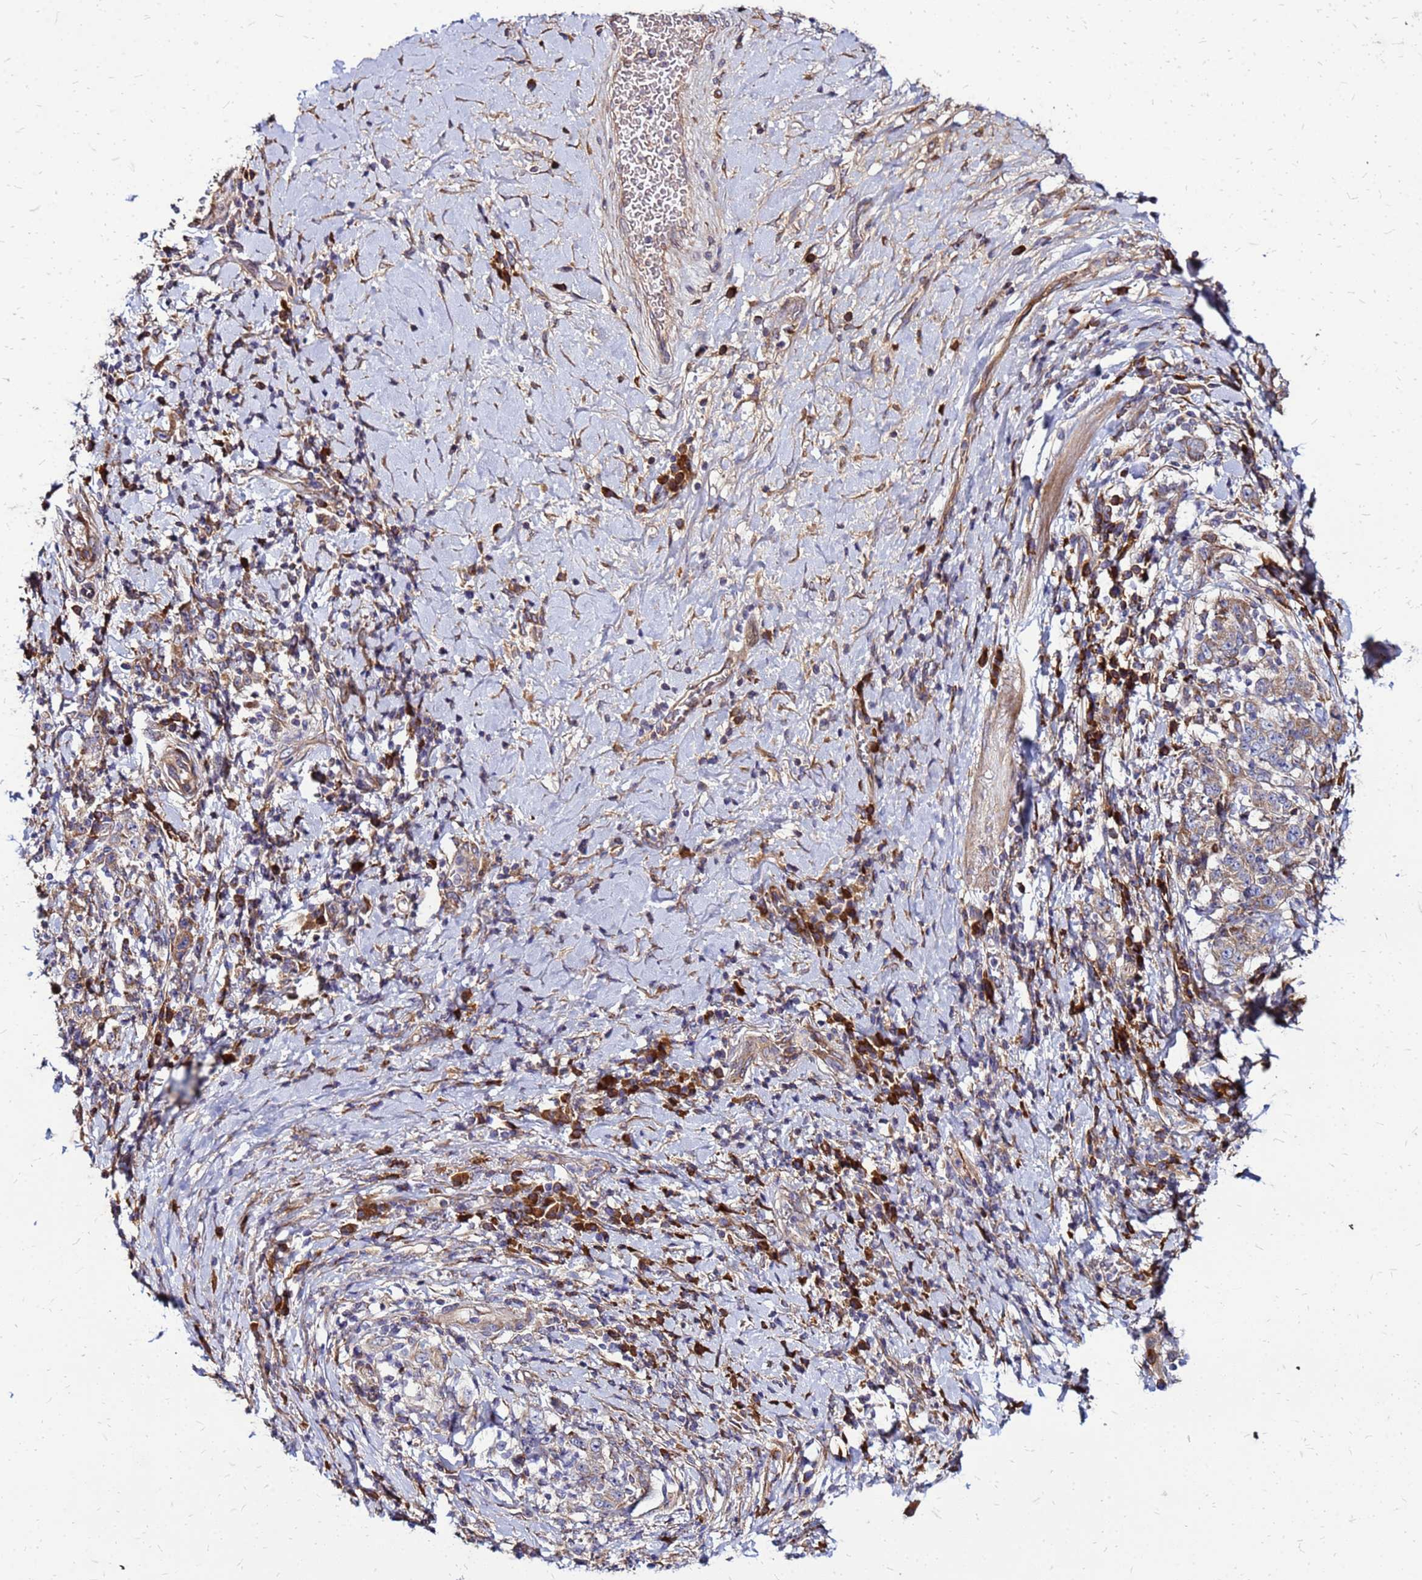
{"staining": {"intensity": "weak", "quantity": ">75%", "location": "cytoplasmic/membranous"}, "tissue": "stomach cancer", "cell_type": "Tumor cells", "image_type": "cancer", "snomed": [{"axis": "morphology", "description": "Normal tissue, NOS"}, {"axis": "morphology", "description": "Adenocarcinoma, NOS"}, {"axis": "topography", "description": "Stomach, upper"}, {"axis": "topography", "description": "Stomach"}], "caption": "Protein staining reveals weak cytoplasmic/membranous expression in approximately >75% of tumor cells in stomach cancer (adenocarcinoma). The staining was performed using DAB to visualize the protein expression in brown, while the nuclei were stained in blue with hematoxylin (Magnification: 20x).", "gene": "VMO1", "patient": {"sex": "male", "age": 59}}